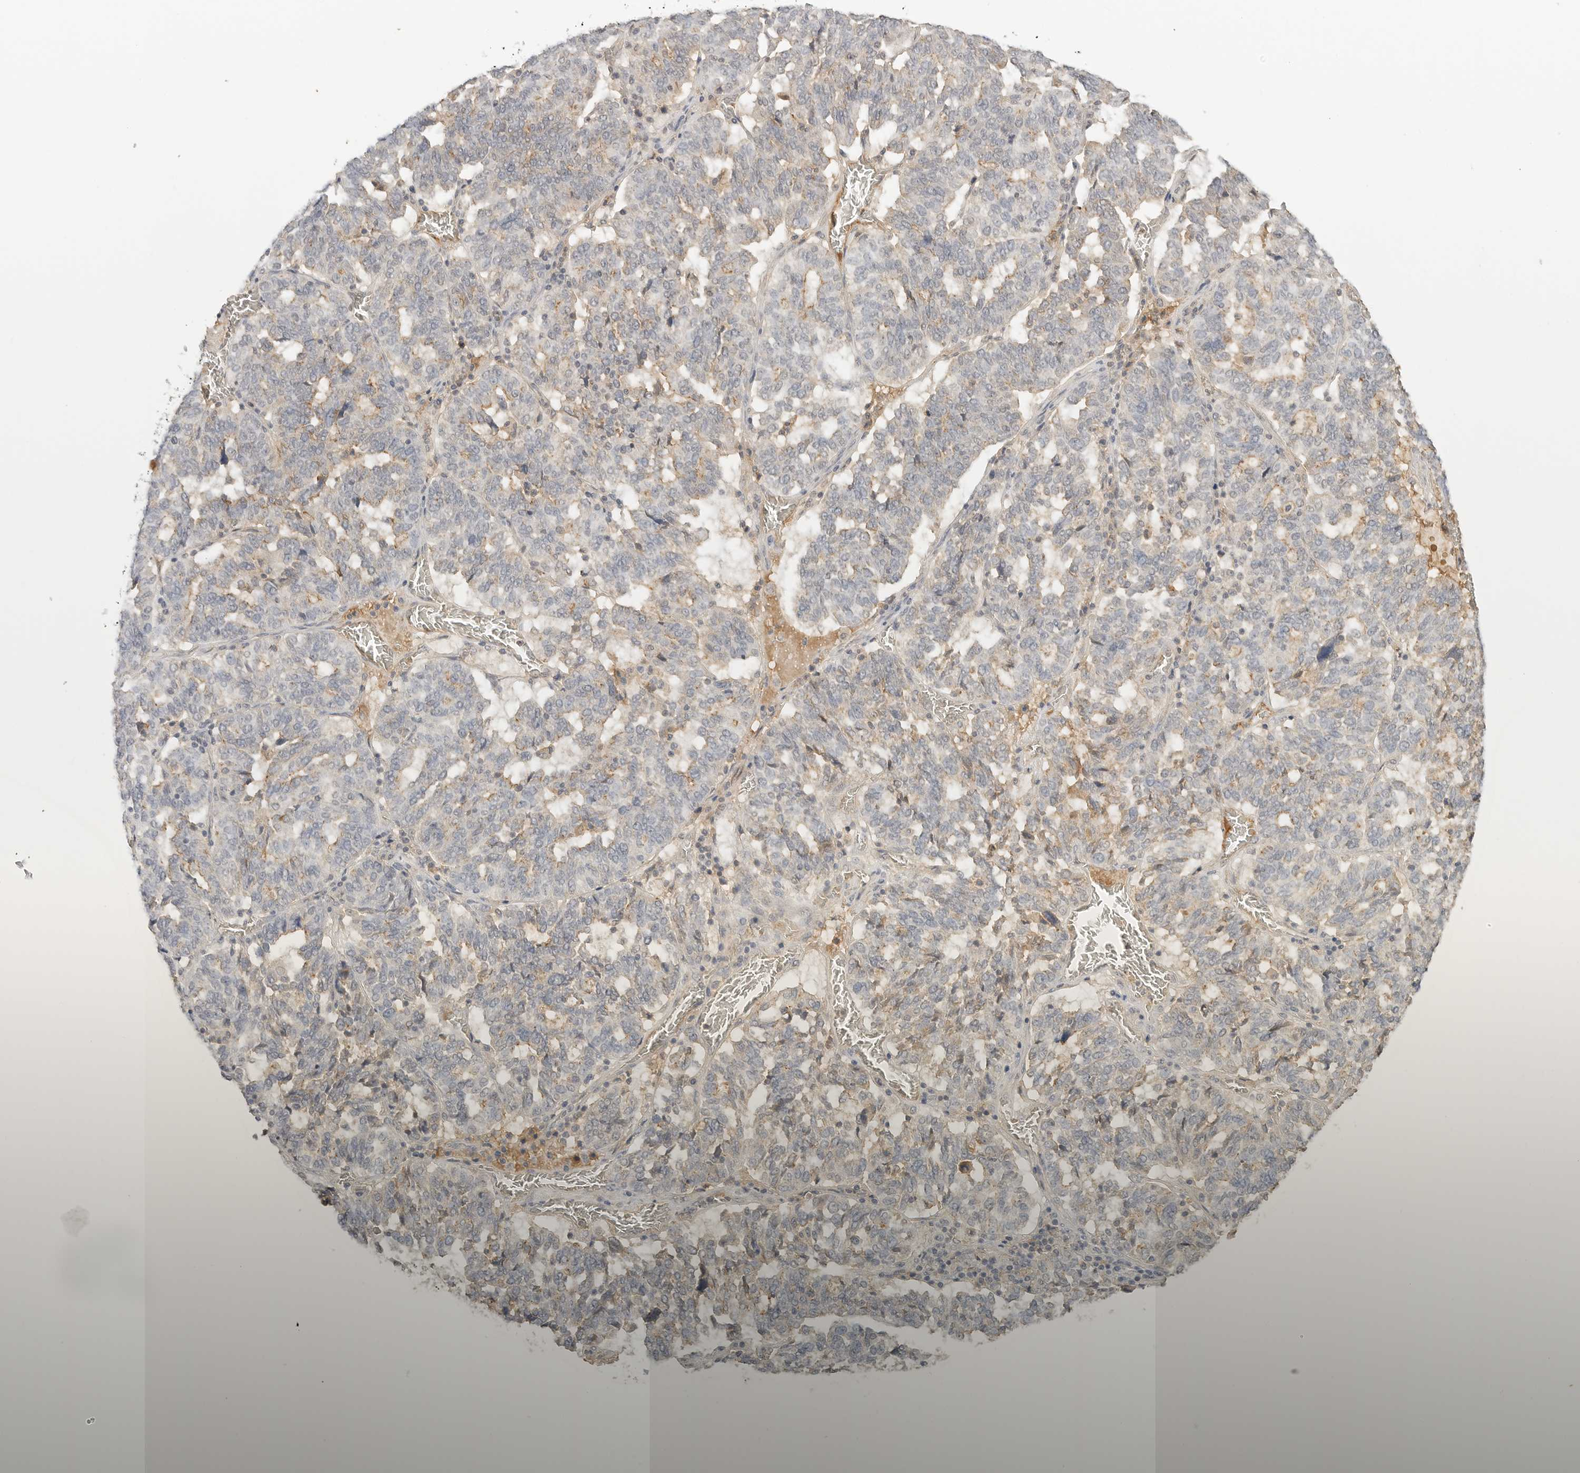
{"staining": {"intensity": "weak", "quantity": "25%-75%", "location": "cytoplasmic/membranous"}, "tissue": "ovarian cancer", "cell_type": "Tumor cells", "image_type": "cancer", "snomed": [{"axis": "morphology", "description": "Cystadenocarcinoma, serous, NOS"}, {"axis": "topography", "description": "Ovary"}], "caption": "Approximately 25%-75% of tumor cells in ovarian cancer demonstrate weak cytoplasmic/membranous protein expression as visualized by brown immunohistochemical staining.", "gene": "EPHA1", "patient": {"sex": "female", "age": 59}}